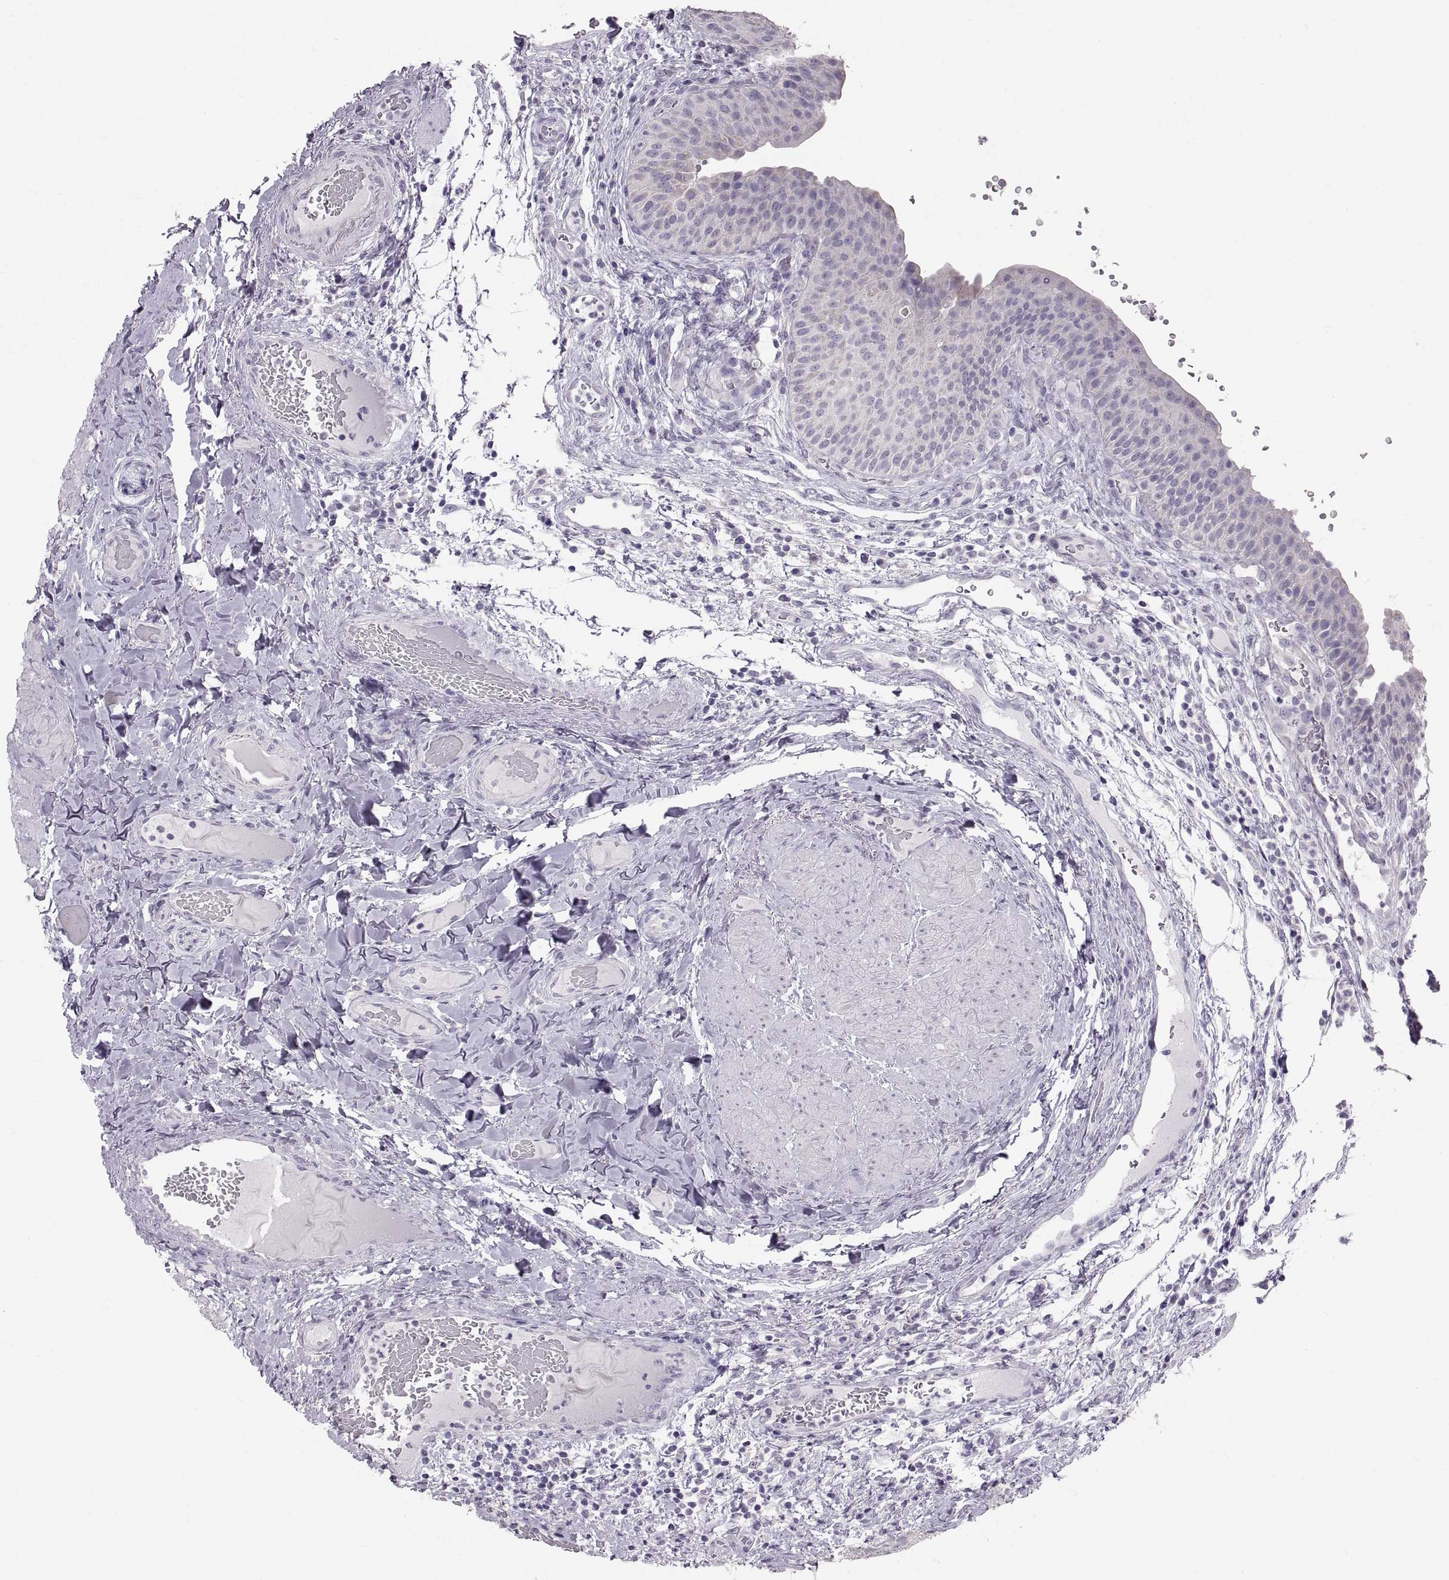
{"staining": {"intensity": "negative", "quantity": "none", "location": "none"}, "tissue": "urinary bladder", "cell_type": "Urothelial cells", "image_type": "normal", "snomed": [{"axis": "morphology", "description": "Normal tissue, NOS"}, {"axis": "topography", "description": "Urinary bladder"}], "caption": "High magnification brightfield microscopy of benign urinary bladder stained with DAB (brown) and counterstained with hematoxylin (blue): urothelial cells show no significant staining.", "gene": "WBP2NL", "patient": {"sex": "male", "age": 66}}